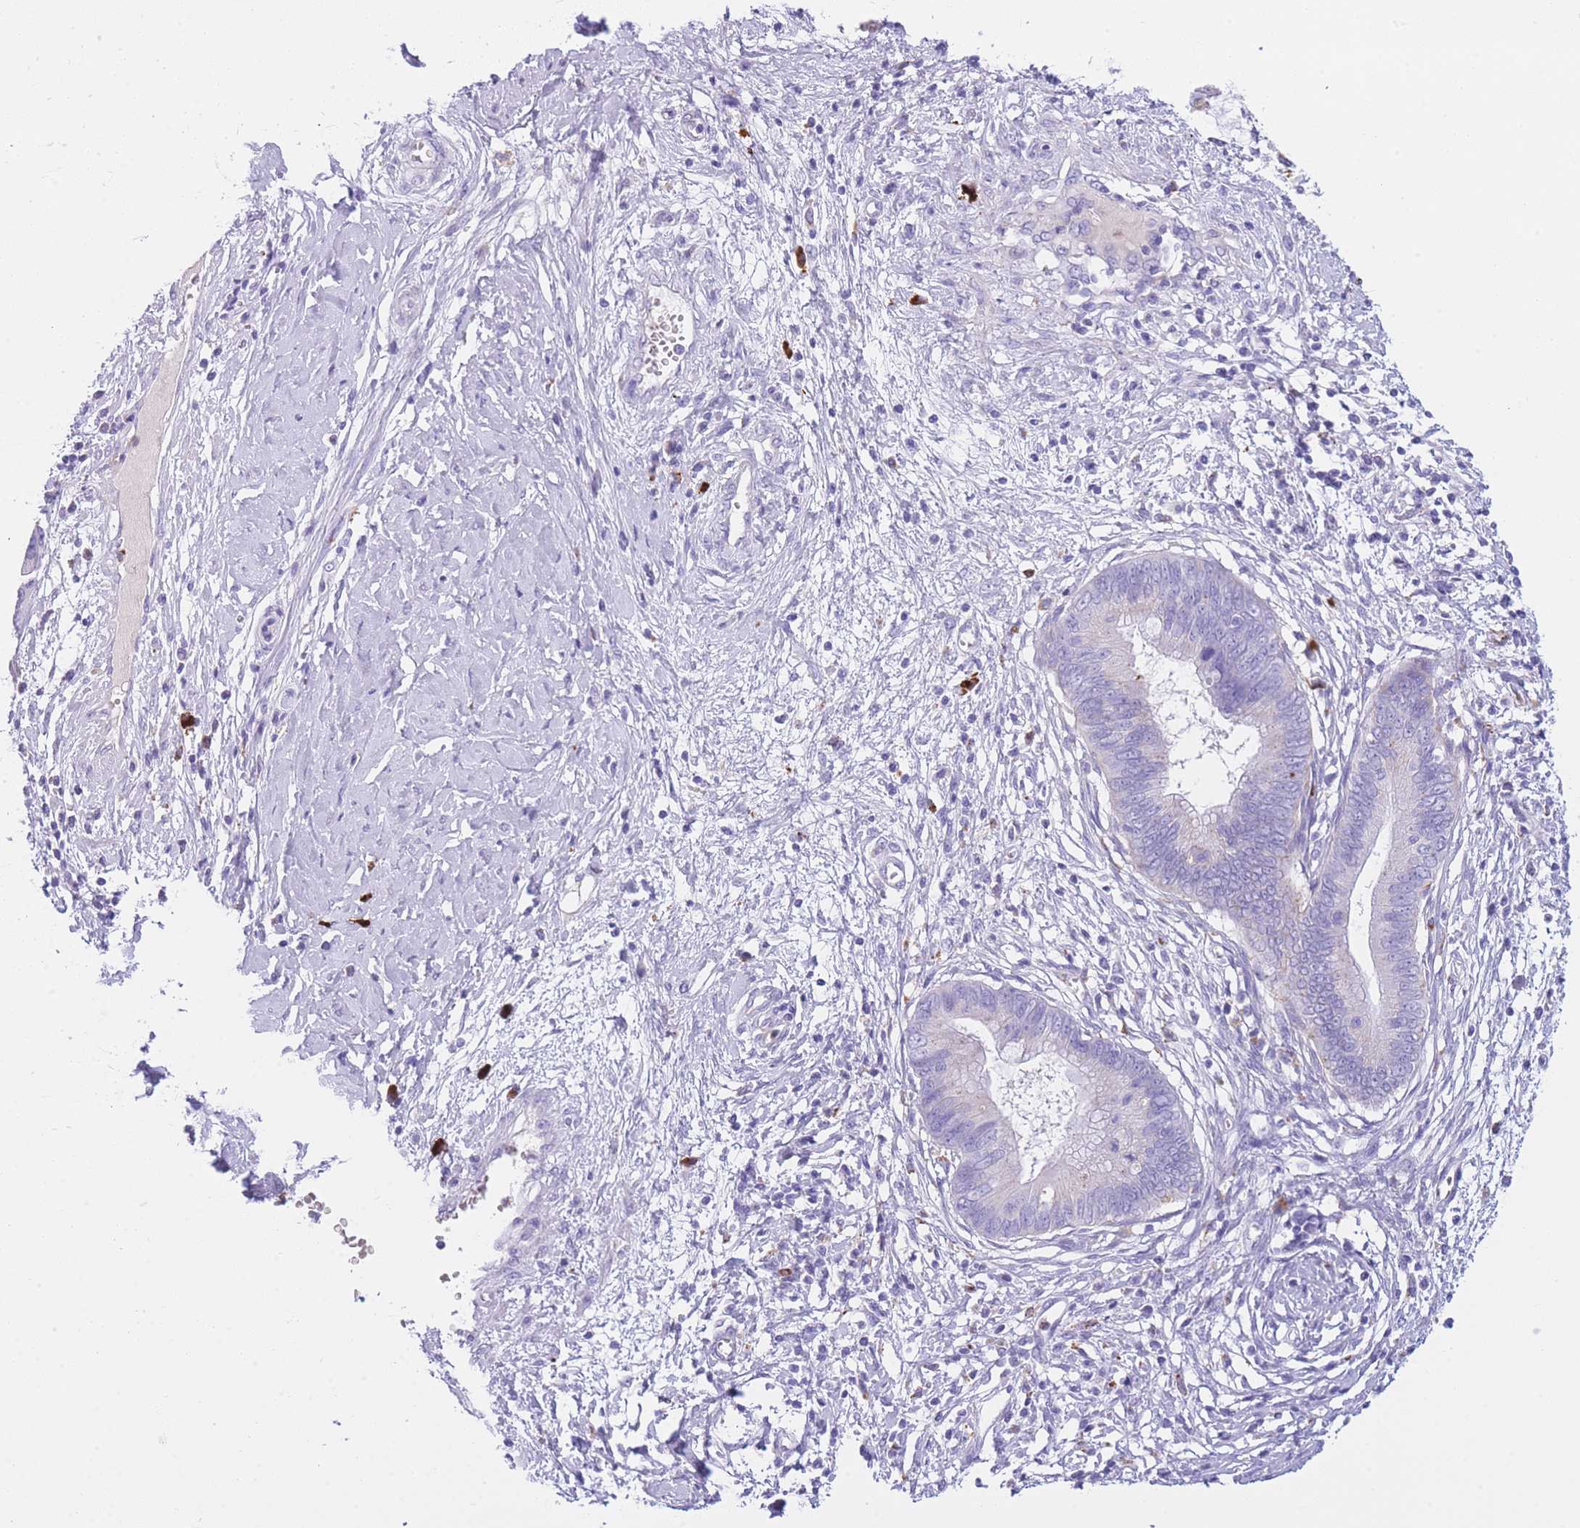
{"staining": {"intensity": "negative", "quantity": "none", "location": "none"}, "tissue": "cervical cancer", "cell_type": "Tumor cells", "image_type": "cancer", "snomed": [{"axis": "morphology", "description": "Adenocarcinoma, NOS"}, {"axis": "topography", "description": "Cervix"}], "caption": "Tumor cells show no significant protein expression in cervical cancer (adenocarcinoma).", "gene": "PLBD1", "patient": {"sex": "female", "age": 44}}